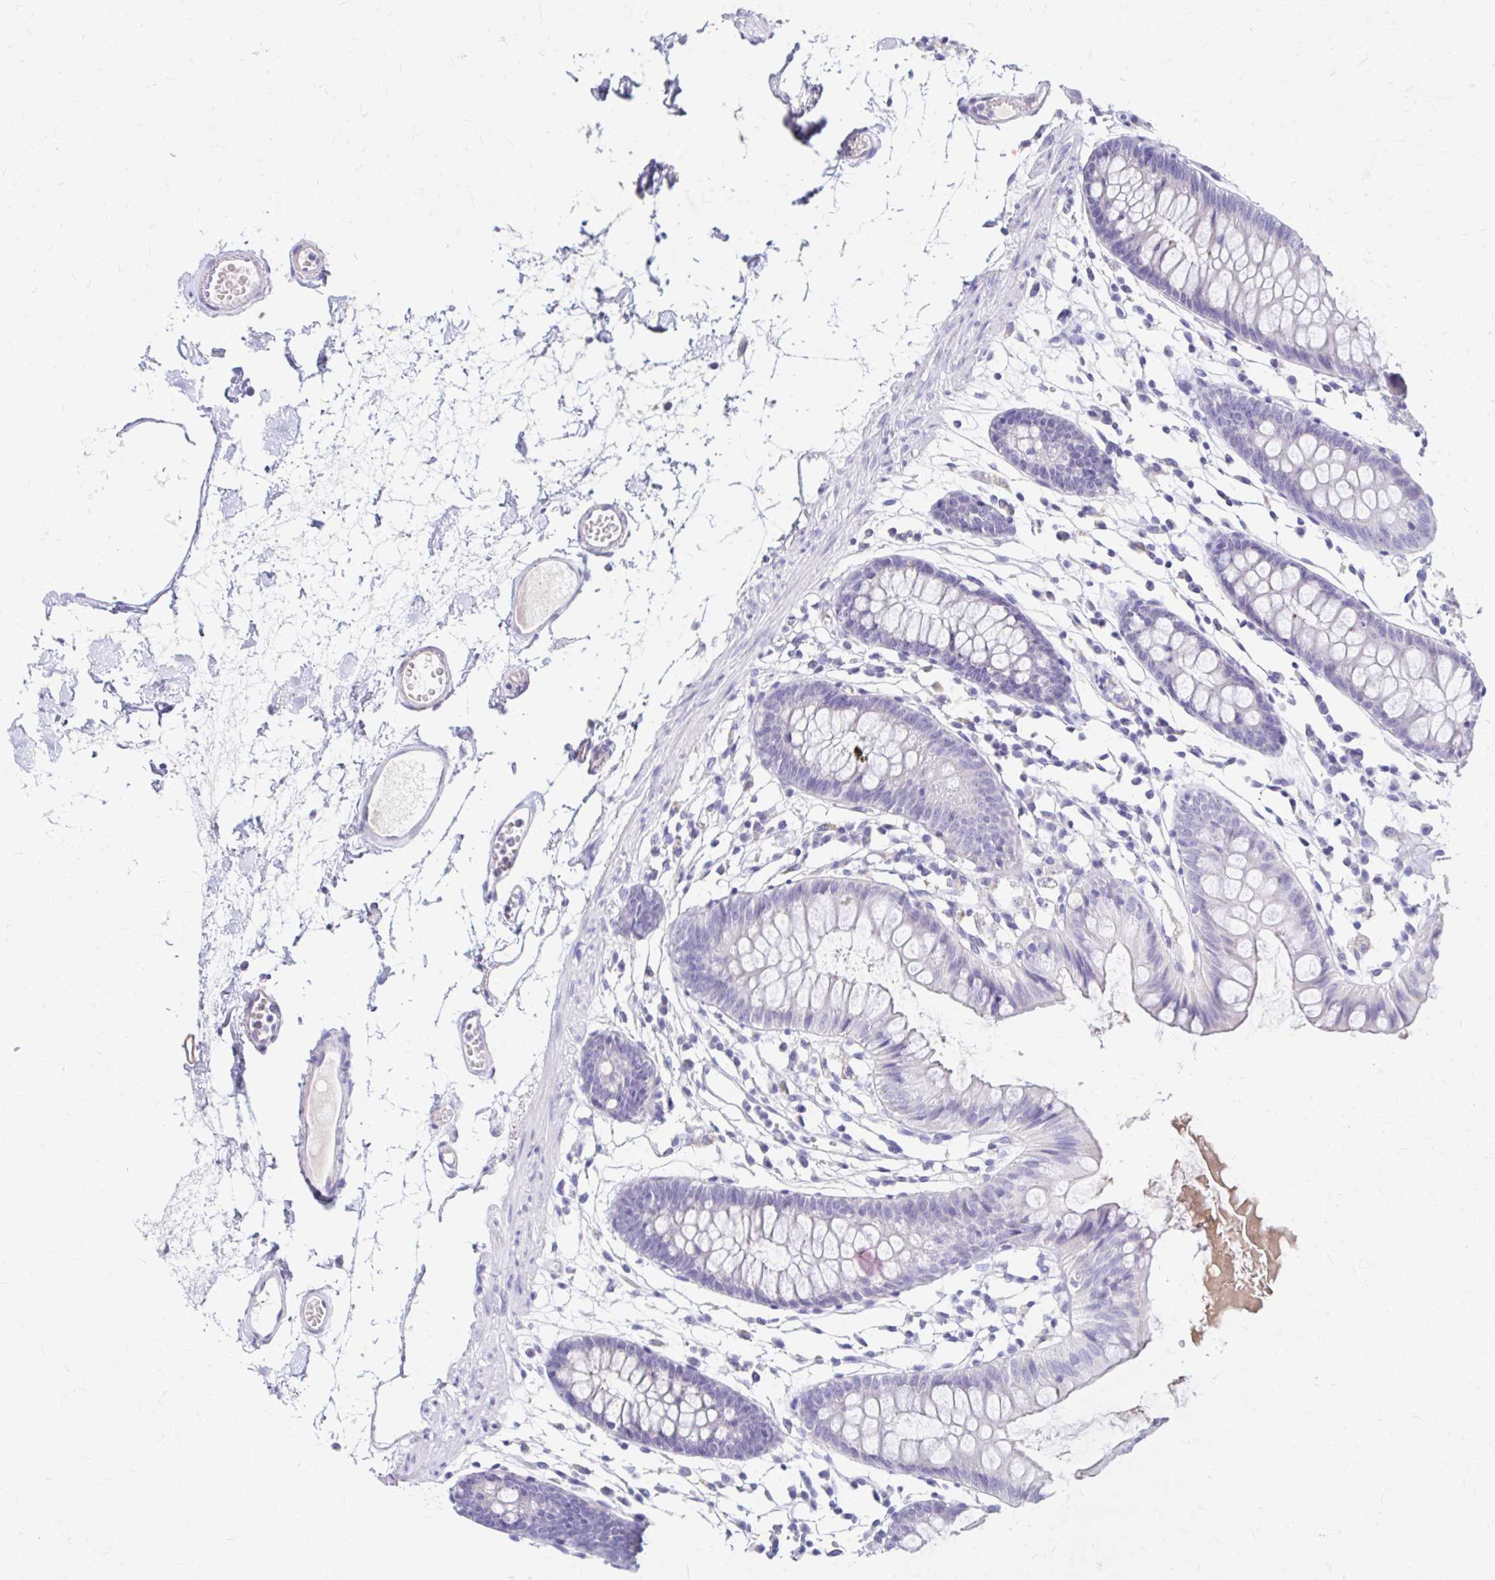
{"staining": {"intensity": "negative", "quantity": "none", "location": "none"}, "tissue": "colon", "cell_type": "Endothelial cells", "image_type": "normal", "snomed": [{"axis": "morphology", "description": "Normal tissue, NOS"}, {"axis": "topography", "description": "Colon"}], "caption": "Endothelial cells show no significant positivity in normal colon. (Brightfield microscopy of DAB (3,3'-diaminobenzidine) IHC at high magnification).", "gene": "AZGP1", "patient": {"sex": "female", "age": 84}}